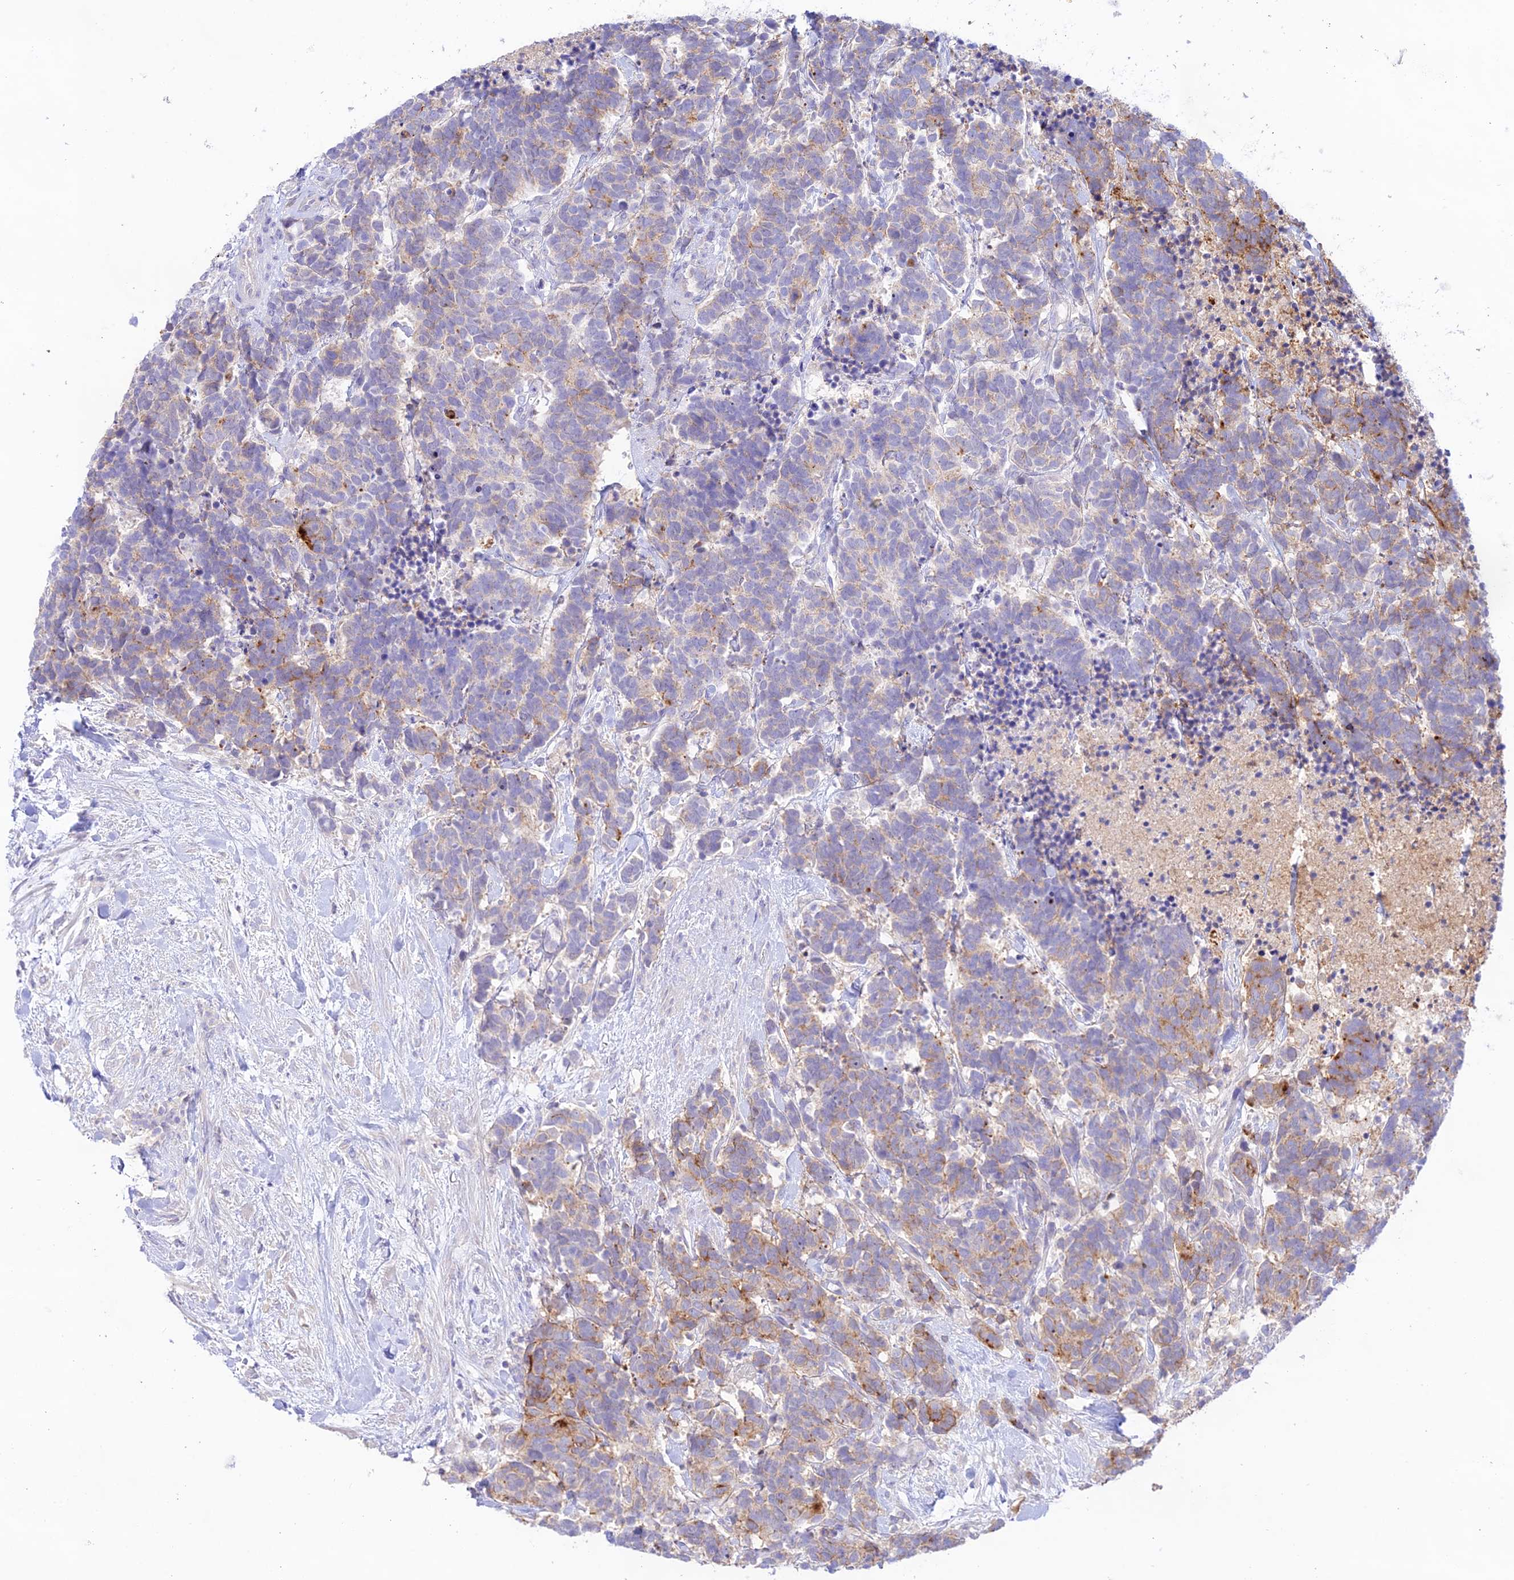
{"staining": {"intensity": "moderate", "quantity": "<25%", "location": "cytoplasmic/membranous"}, "tissue": "carcinoid", "cell_type": "Tumor cells", "image_type": "cancer", "snomed": [{"axis": "morphology", "description": "Carcinoma, NOS"}, {"axis": "morphology", "description": "Carcinoid, malignant, NOS"}, {"axis": "topography", "description": "Prostate"}], "caption": "Immunohistochemical staining of carcinoid displays low levels of moderate cytoplasmic/membranous expression in about <25% of tumor cells. Using DAB (3,3'-diaminobenzidine) (brown) and hematoxylin (blue) stains, captured at high magnification using brightfield microscopy.", "gene": "NLRP9", "patient": {"sex": "male", "age": 57}}